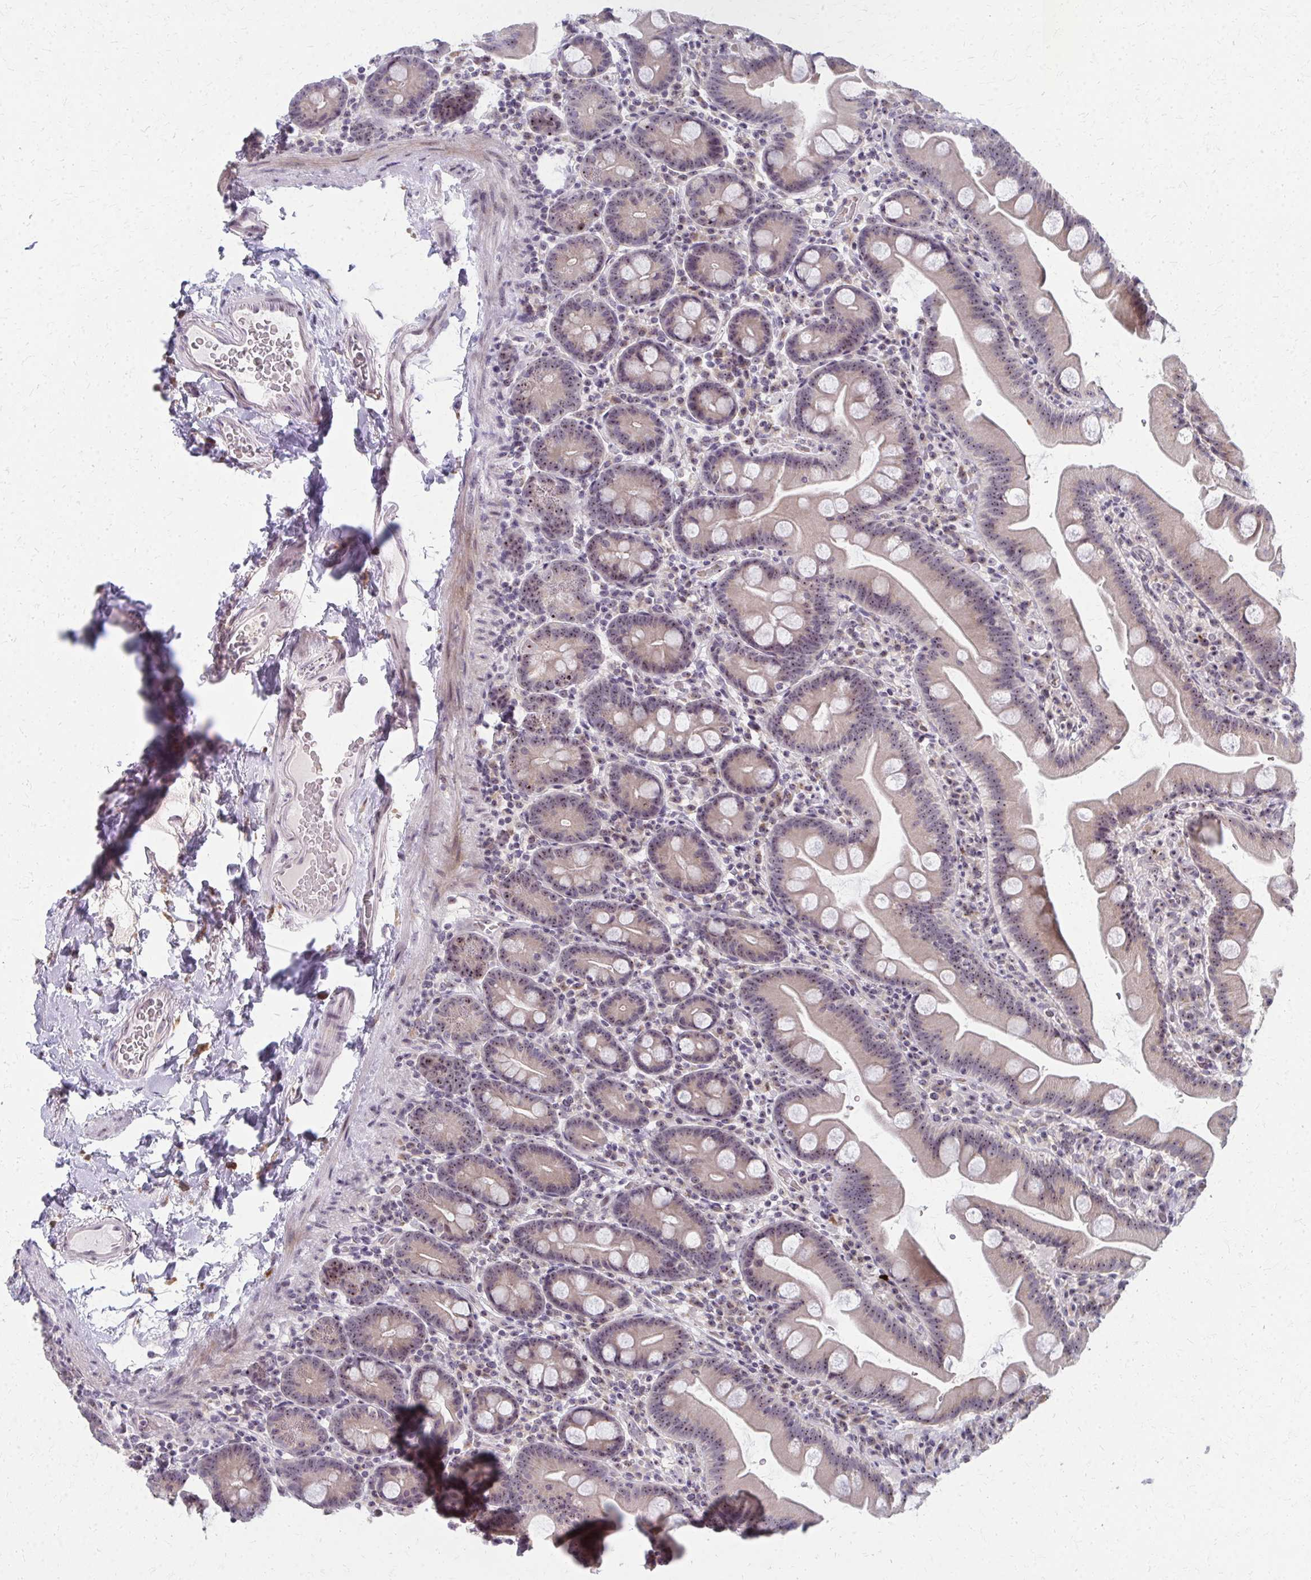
{"staining": {"intensity": "moderate", "quantity": ">75%", "location": "nuclear"}, "tissue": "small intestine", "cell_type": "Glandular cells", "image_type": "normal", "snomed": [{"axis": "morphology", "description": "Normal tissue, NOS"}, {"axis": "topography", "description": "Small intestine"}], "caption": "IHC (DAB (3,3'-diaminobenzidine)) staining of unremarkable human small intestine reveals moderate nuclear protein expression in approximately >75% of glandular cells. (DAB (3,3'-diaminobenzidine) = brown stain, brightfield microscopy at high magnification).", "gene": "NUDT16", "patient": {"sex": "female", "age": 68}}